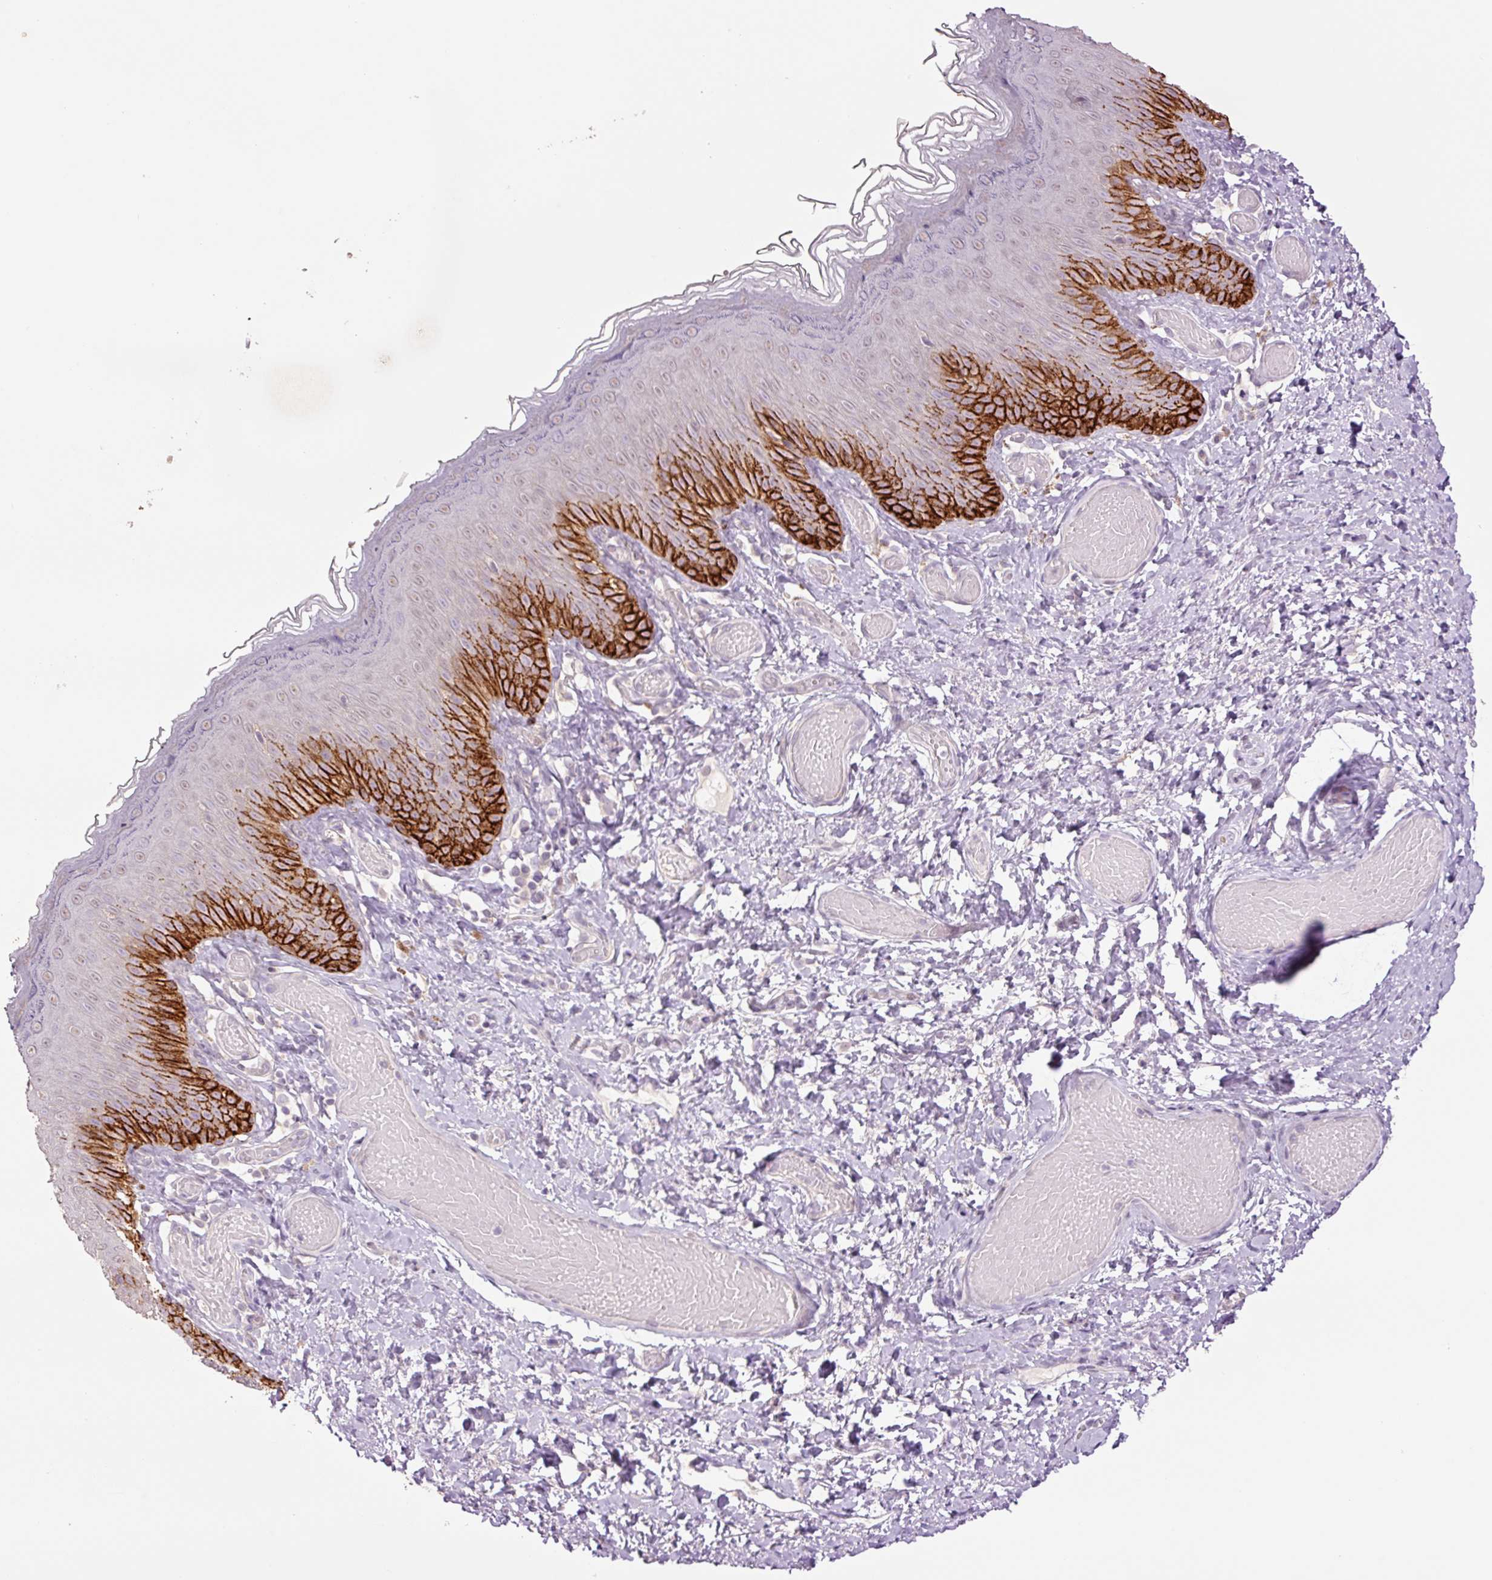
{"staining": {"intensity": "strong", "quantity": "25%-75%", "location": "cytoplasmic/membranous"}, "tissue": "skin", "cell_type": "Epidermal cells", "image_type": "normal", "snomed": [{"axis": "morphology", "description": "Normal tissue, NOS"}, {"axis": "topography", "description": "Anal"}], "caption": "Strong cytoplasmic/membranous expression for a protein is present in approximately 25%-75% of epidermal cells of normal skin using immunohistochemistry.", "gene": "SLC1A4", "patient": {"sex": "female", "age": 40}}